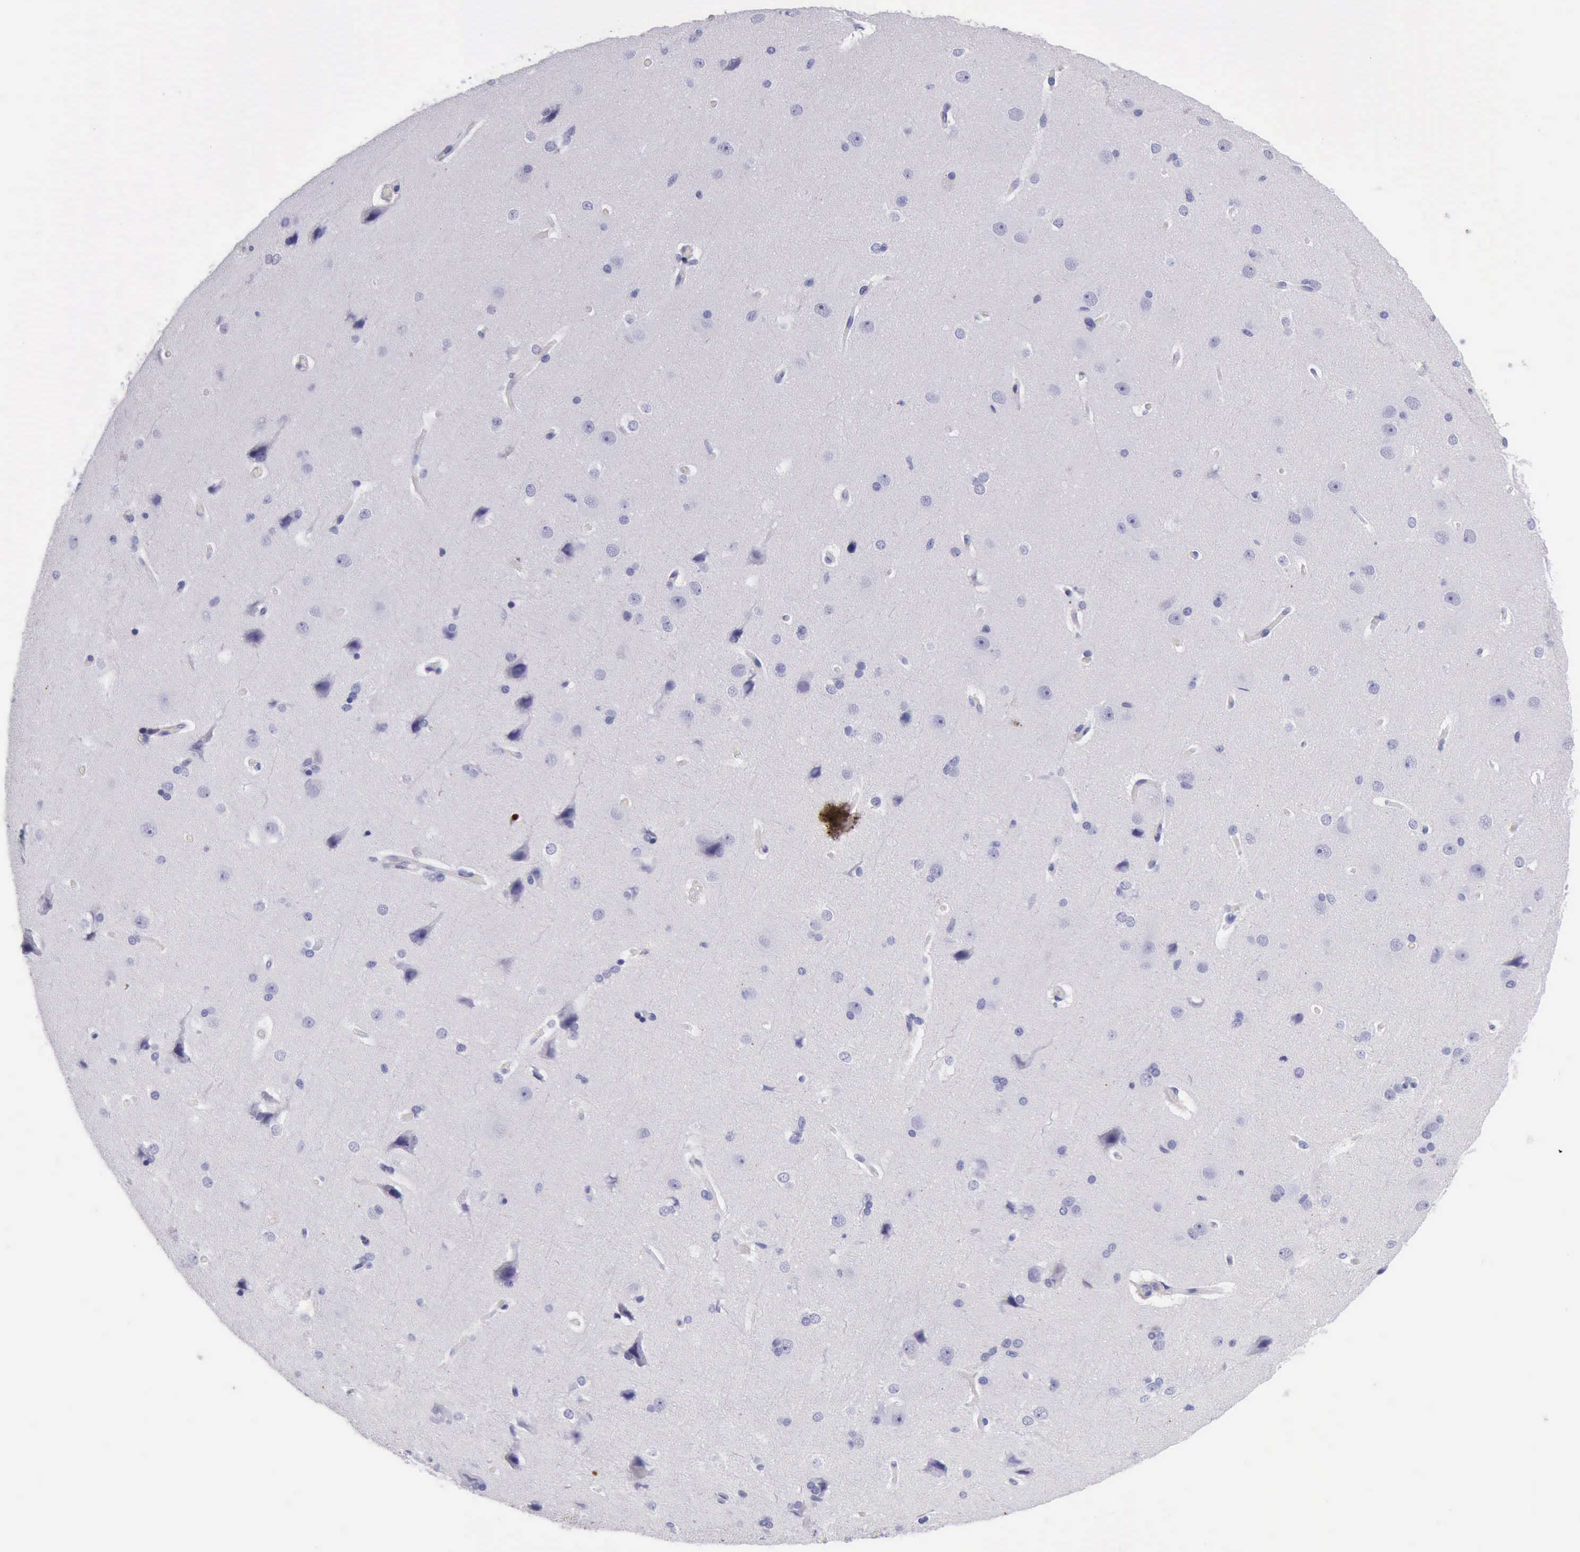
{"staining": {"intensity": "negative", "quantity": "none", "location": "none"}, "tissue": "cerebral cortex", "cell_type": "Endothelial cells", "image_type": "normal", "snomed": [{"axis": "morphology", "description": "Normal tissue, NOS"}, {"axis": "topography", "description": "Cerebral cortex"}], "caption": "DAB immunohistochemical staining of benign cerebral cortex reveals no significant staining in endothelial cells. (DAB (3,3'-diaminobenzidine) IHC with hematoxylin counter stain).", "gene": "CSTA", "patient": {"sex": "female", "age": 45}}